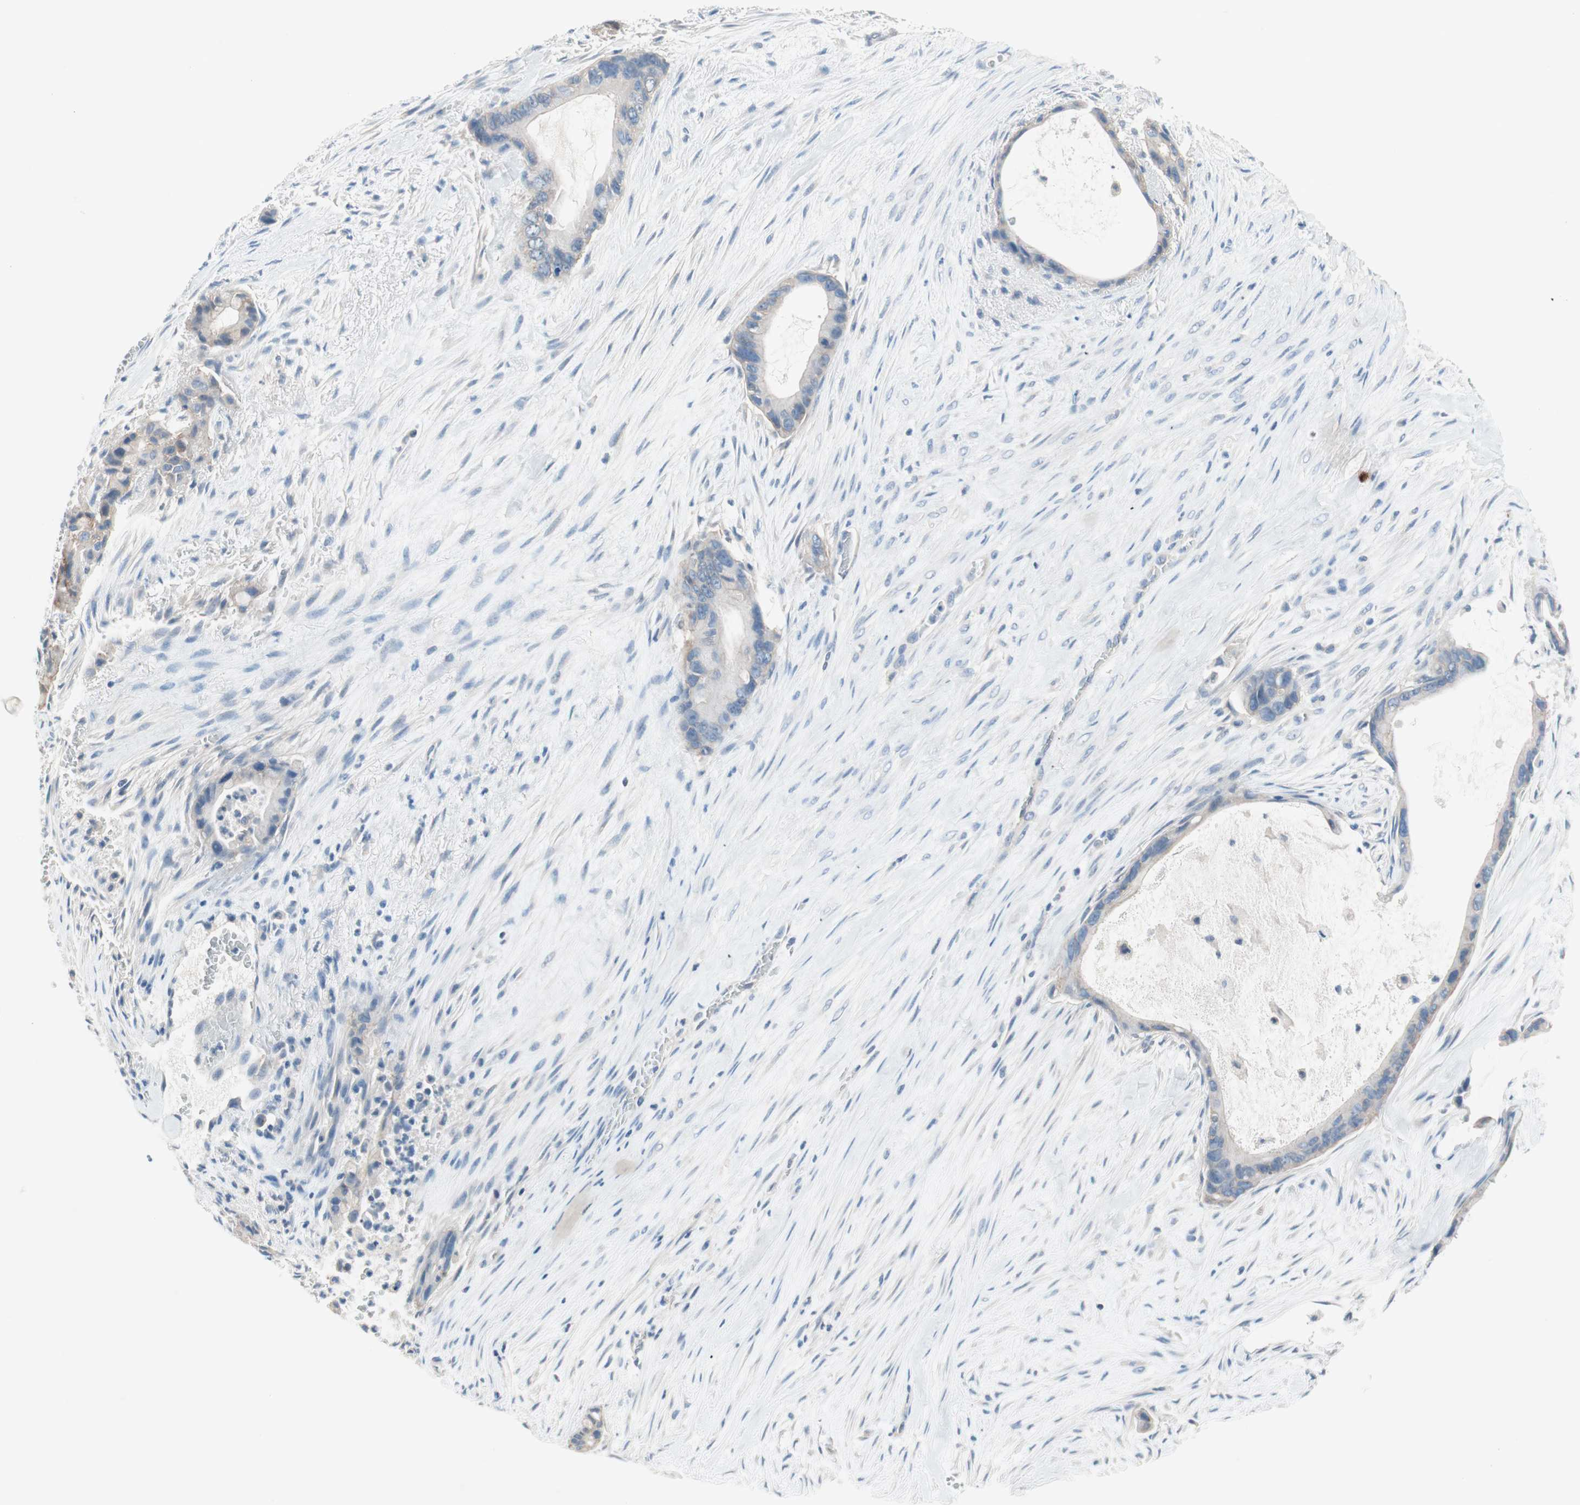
{"staining": {"intensity": "negative", "quantity": "none", "location": "none"}, "tissue": "liver cancer", "cell_type": "Tumor cells", "image_type": "cancer", "snomed": [{"axis": "morphology", "description": "Cholangiocarcinoma"}, {"axis": "topography", "description": "Liver"}], "caption": "This histopathology image is of liver cancer stained with immunohistochemistry to label a protein in brown with the nuclei are counter-stained blue. There is no positivity in tumor cells.", "gene": "GLUL", "patient": {"sex": "female", "age": 55}}